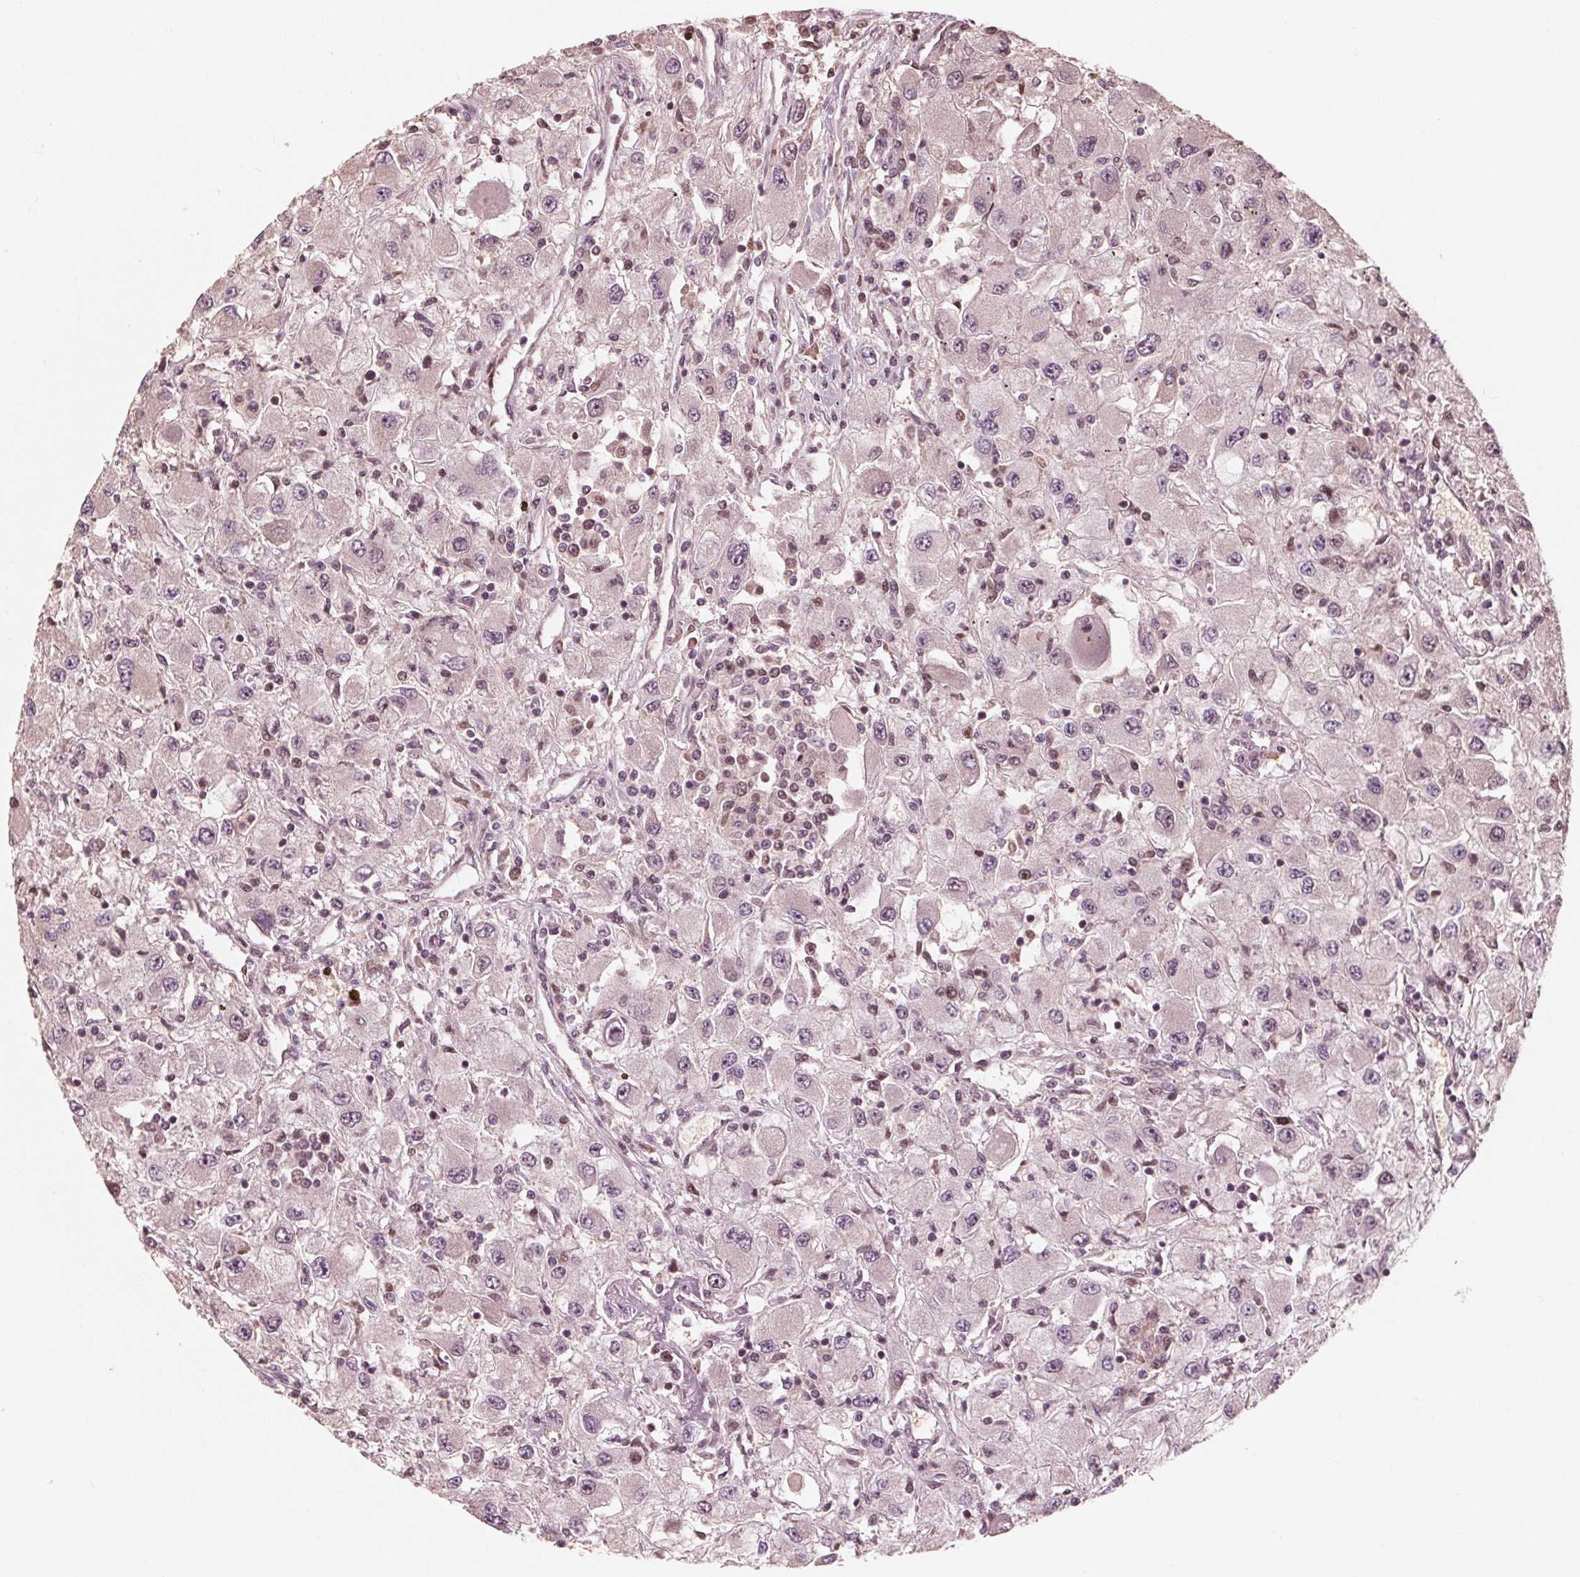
{"staining": {"intensity": "negative", "quantity": "none", "location": "none"}, "tissue": "renal cancer", "cell_type": "Tumor cells", "image_type": "cancer", "snomed": [{"axis": "morphology", "description": "Adenocarcinoma, NOS"}, {"axis": "topography", "description": "Kidney"}], "caption": "Photomicrograph shows no protein expression in tumor cells of adenocarcinoma (renal) tissue.", "gene": "HIRIP3", "patient": {"sex": "female", "age": 67}}